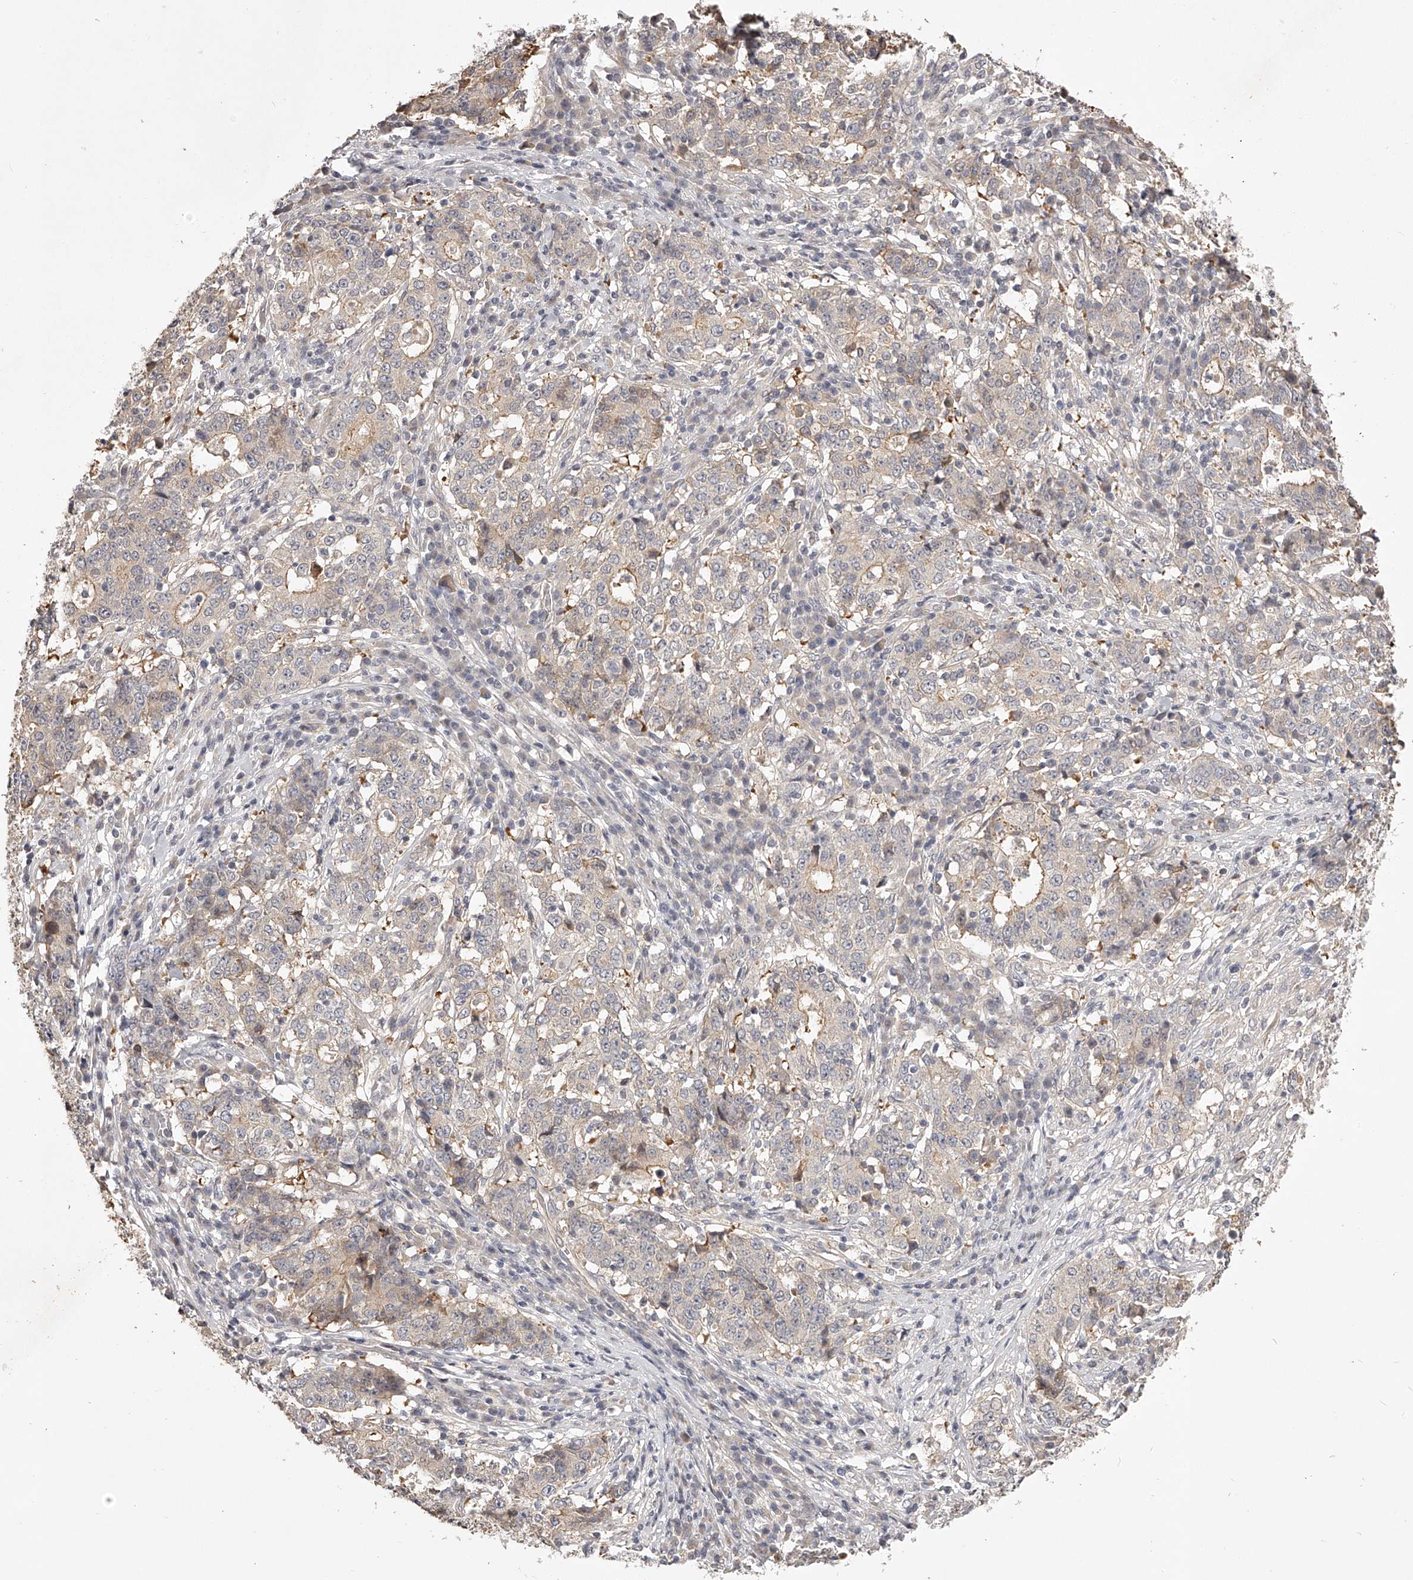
{"staining": {"intensity": "weak", "quantity": "<25%", "location": "cytoplasmic/membranous"}, "tissue": "stomach cancer", "cell_type": "Tumor cells", "image_type": "cancer", "snomed": [{"axis": "morphology", "description": "Adenocarcinoma, NOS"}, {"axis": "topography", "description": "Stomach"}], "caption": "A high-resolution micrograph shows immunohistochemistry (IHC) staining of adenocarcinoma (stomach), which demonstrates no significant staining in tumor cells.", "gene": "ZNF582", "patient": {"sex": "male", "age": 59}}